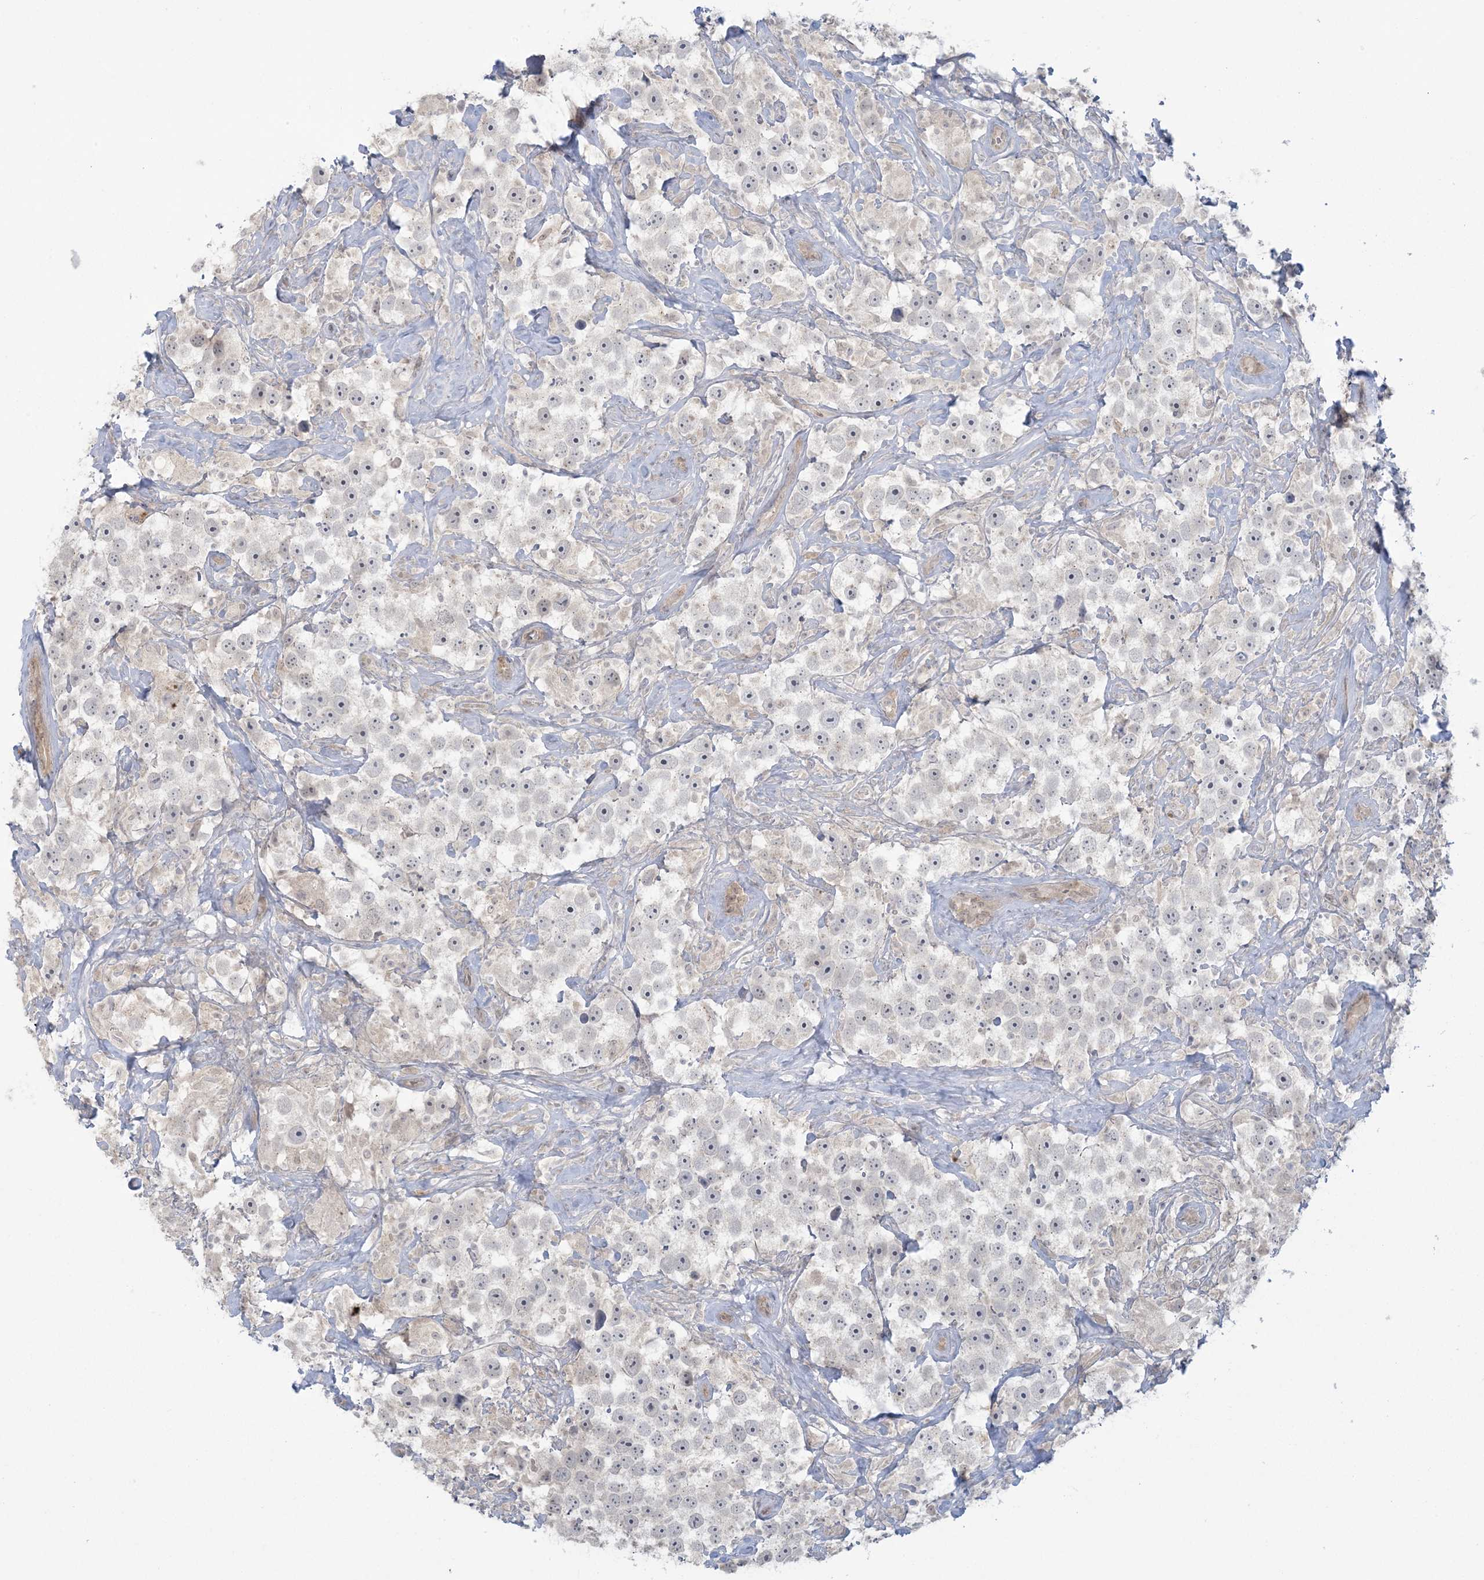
{"staining": {"intensity": "negative", "quantity": "none", "location": "none"}, "tissue": "testis cancer", "cell_type": "Tumor cells", "image_type": "cancer", "snomed": [{"axis": "morphology", "description": "Seminoma, NOS"}, {"axis": "topography", "description": "Testis"}], "caption": "Immunohistochemistry (IHC) micrograph of neoplastic tissue: human testis cancer (seminoma) stained with DAB (3,3'-diaminobenzidine) demonstrates no significant protein staining in tumor cells.", "gene": "NRBP2", "patient": {"sex": "male", "age": 49}}